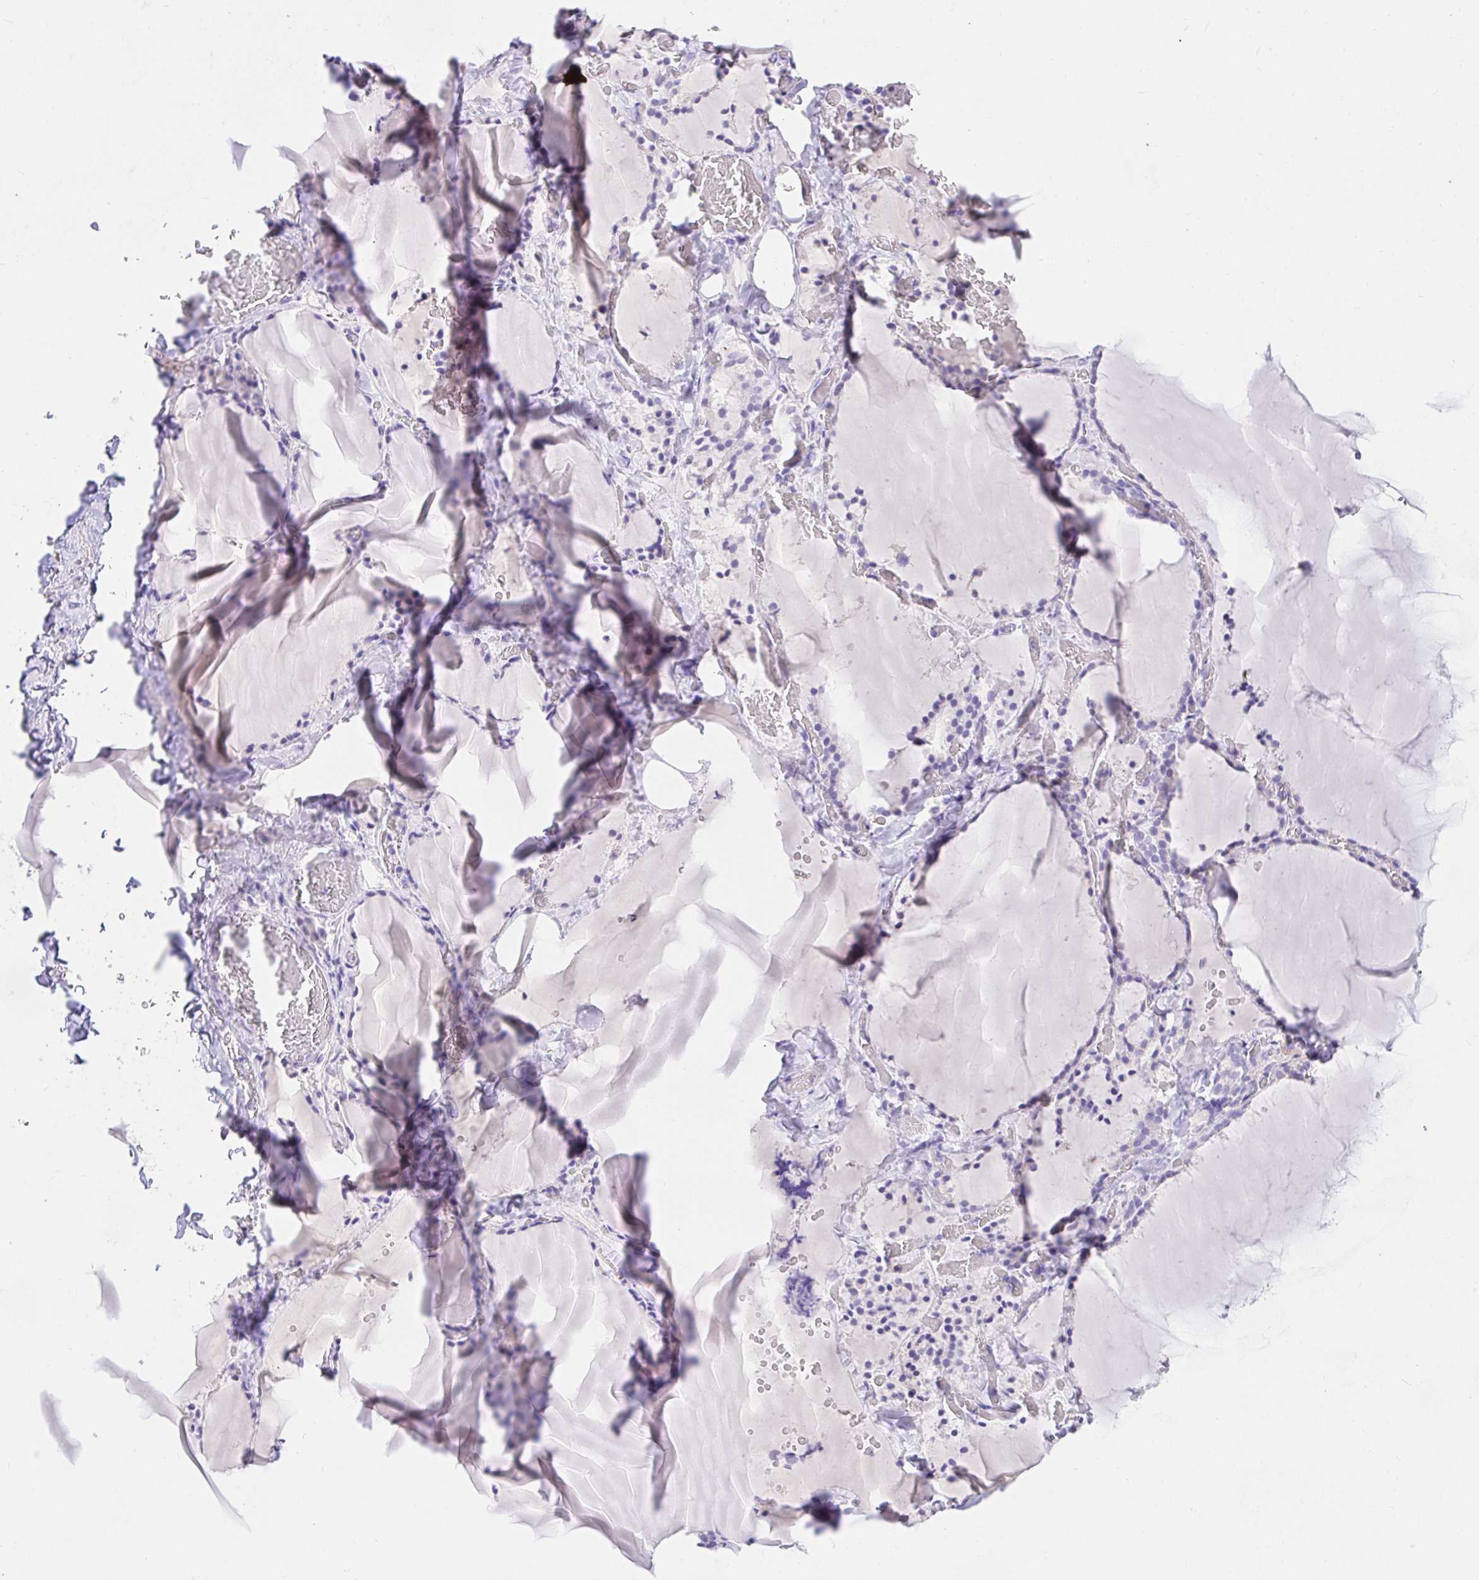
{"staining": {"intensity": "negative", "quantity": "none", "location": "none"}, "tissue": "thyroid gland", "cell_type": "Glandular cells", "image_type": "normal", "snomed": [{"axis": "morphology", "description": "Normal tissue, NOS"}, {"axis": "topography", "description": "Thyroid gland"}], "caption": "The histopathology image reveals no significant expression in glandular cells of thyroid gland. The staining was performed using DAB to visualize the protein expression in brown, while the nuclei were stained in blue with hematoxylin (Magnification: 20x).", "gene": "CDO1", "patient": {"sex": "female", "age": 22}}